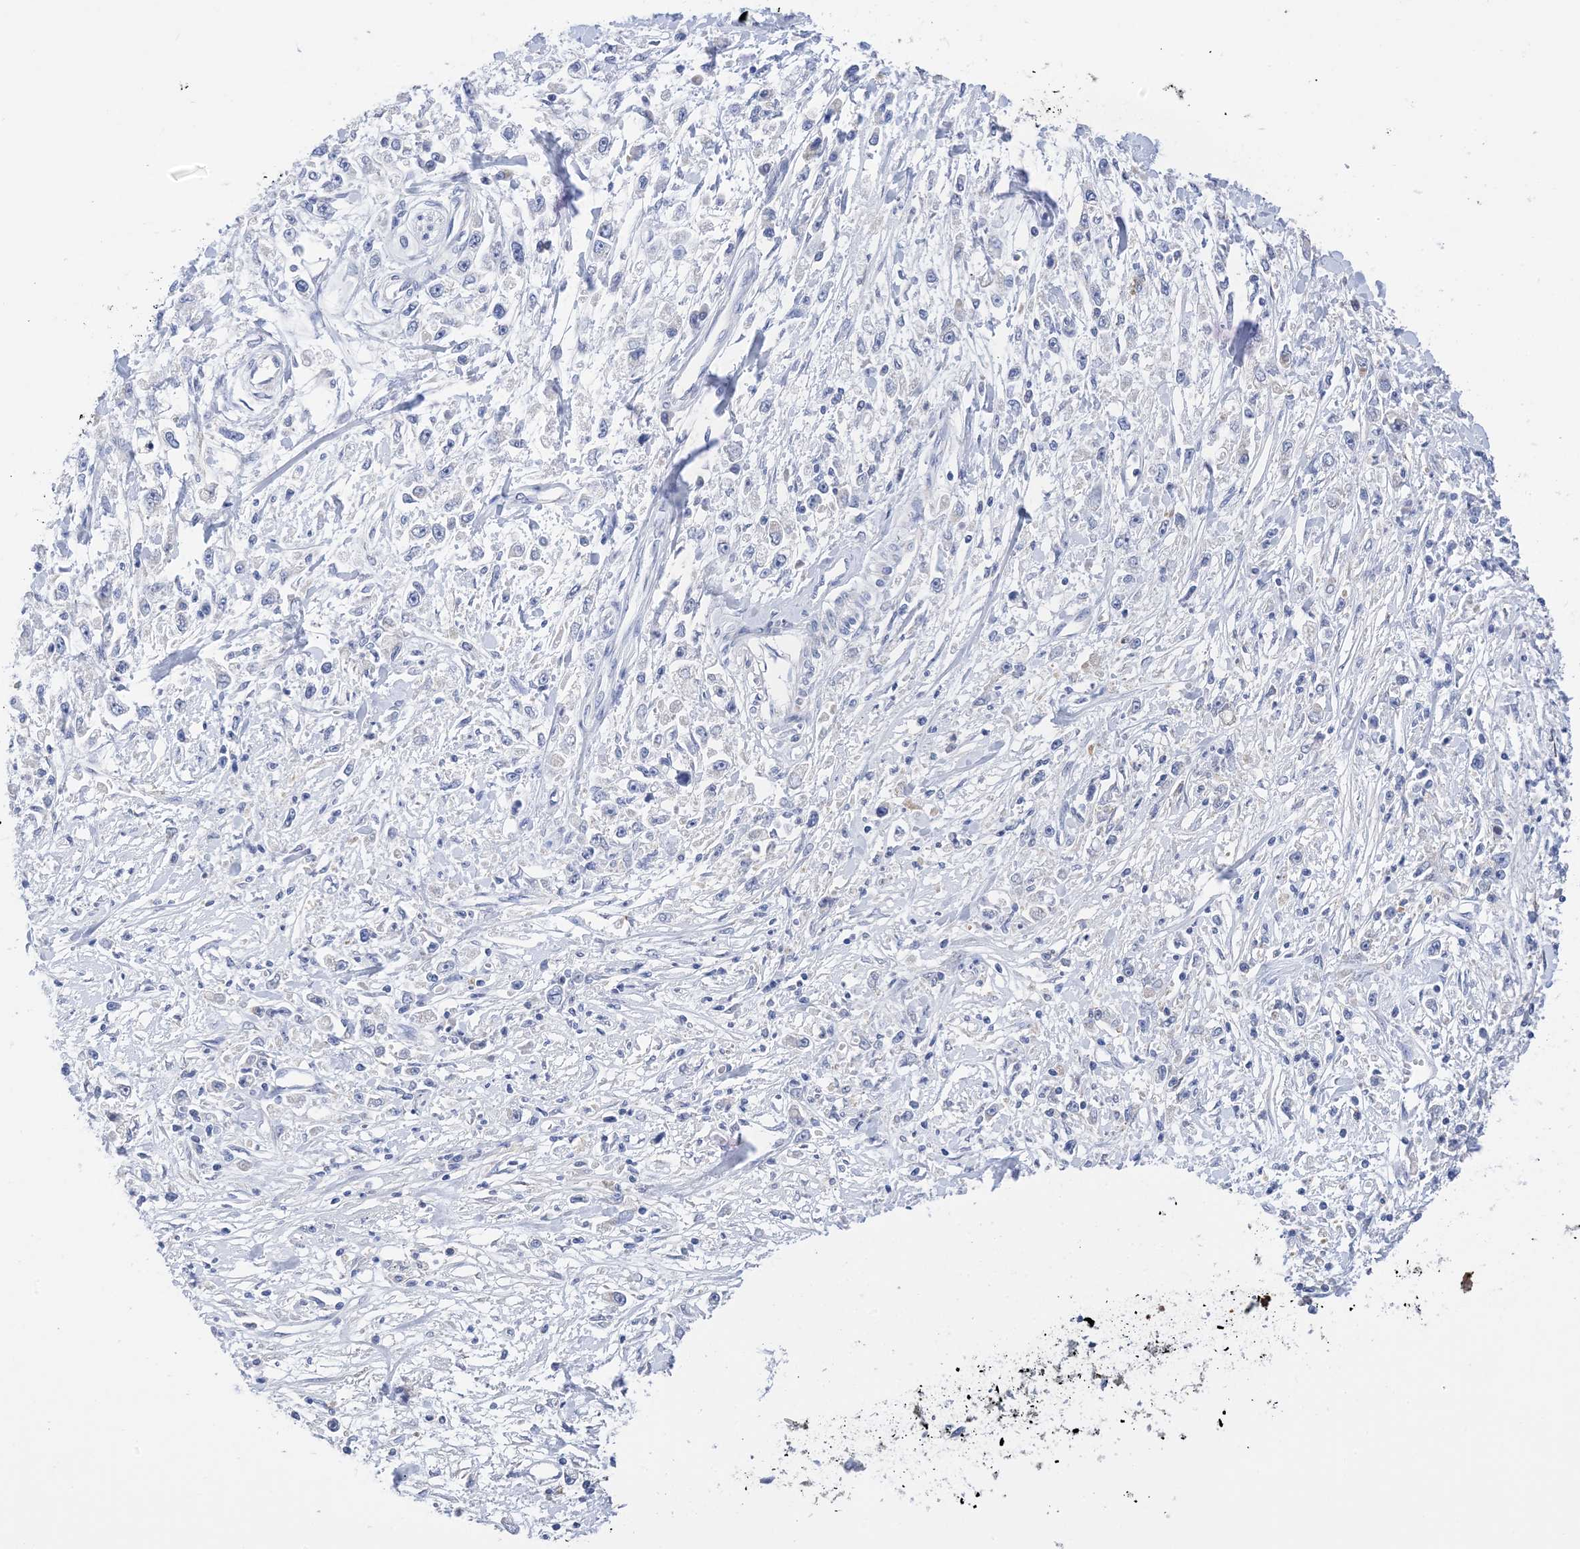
{"staining": {"intensity": "negative", "quantity": "none", "location": "none"}, "tissue": "stomach cancer", "cell_type": "Tumor cells", "image_type": "cancer", "snomed": [{"axis": "morphology", "description": "Adenocarcinoma, NOS"}, {"axis": "topography", "description": "Stomach"}], "caption": "Protein analysis of stomach adenocarcinoma reveals no significant positivity in tumor cells. (DAB (3,3'-diaminobenzidine) immunohistochemistry (IHC) with hematoxylin counter stain).", "gene": "PLK4", "patient": {"sex": "female", "age": 59}}